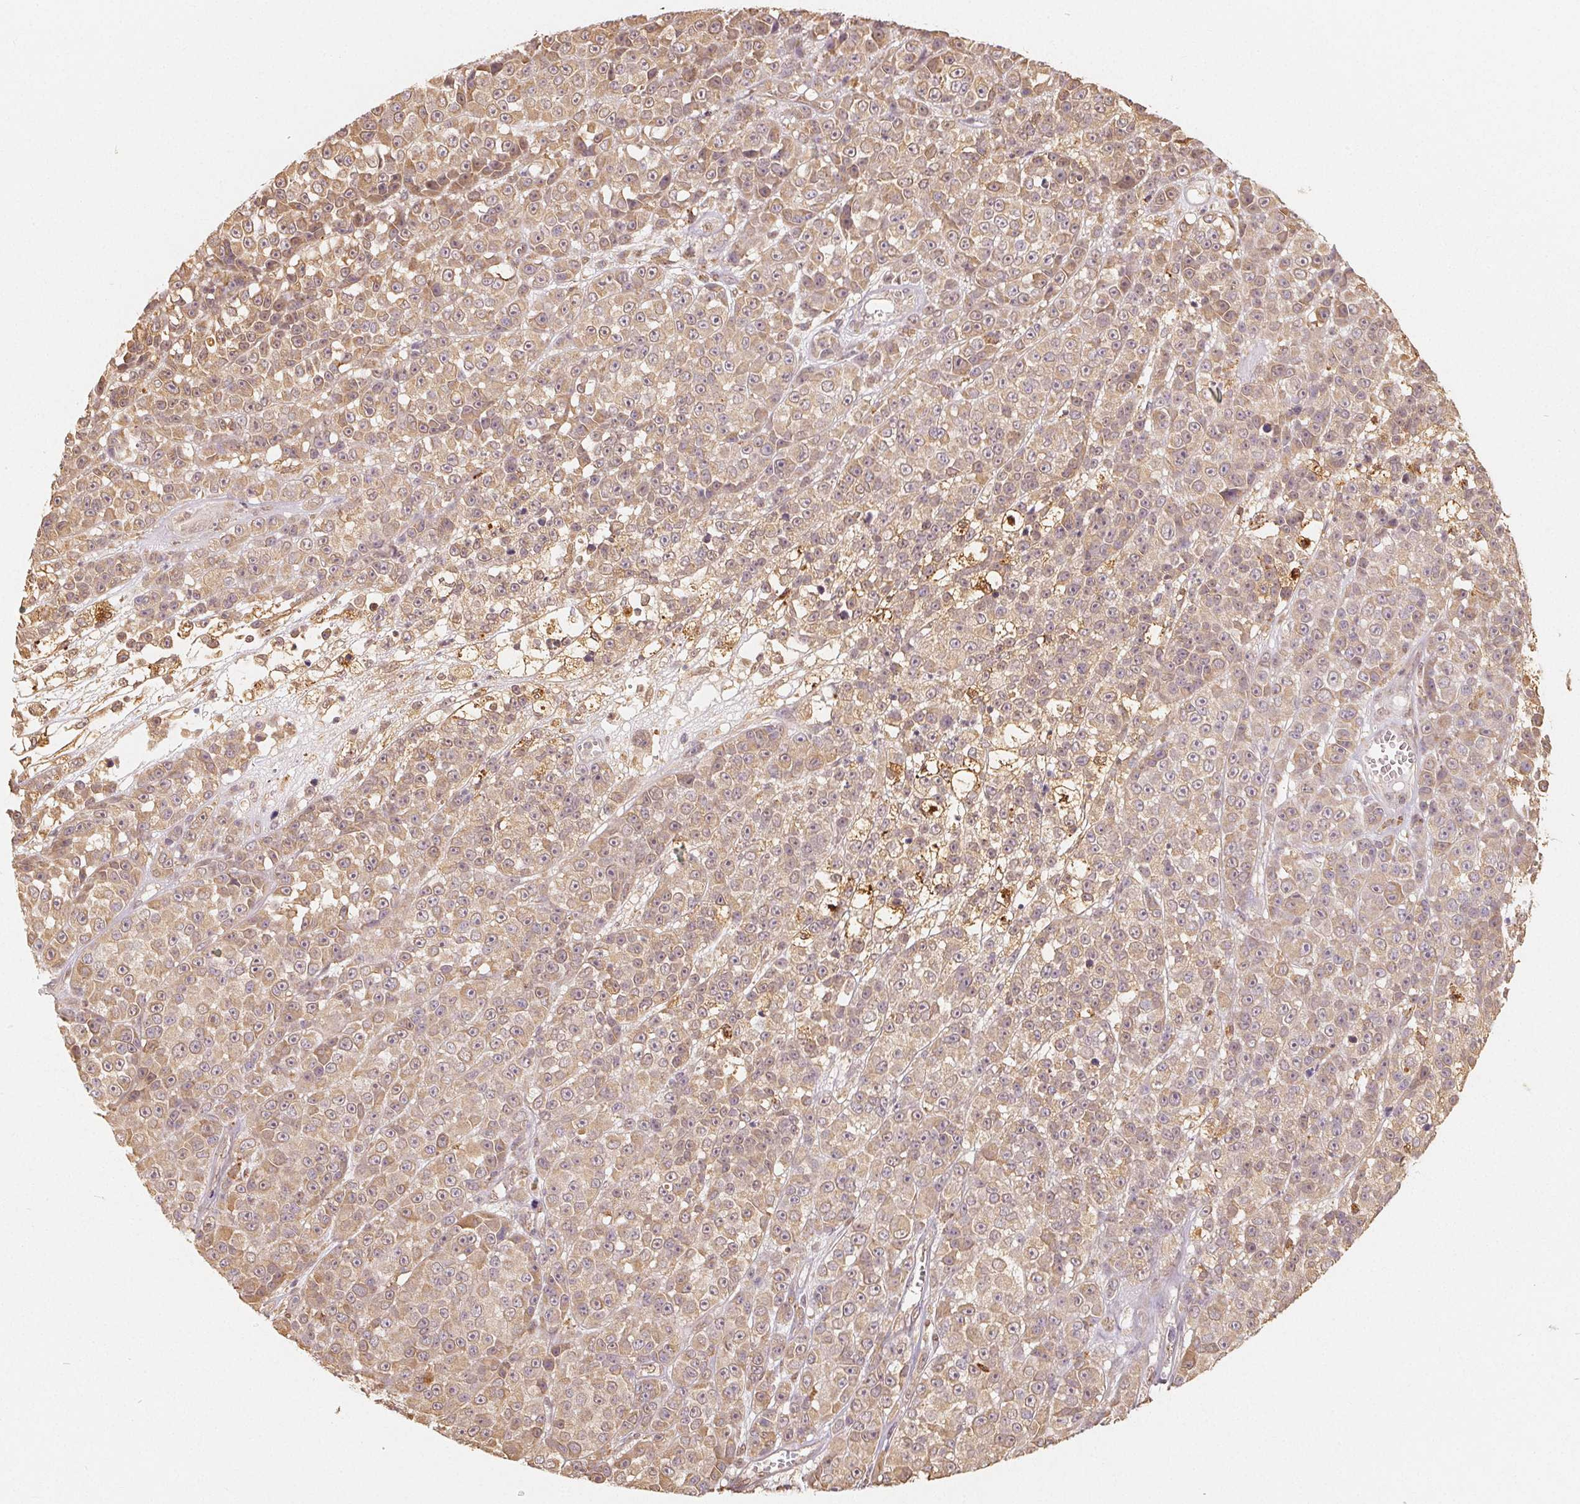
{"staining": {"intensity": "weak", "quantity": ">75%", "location": "cytoplasmic/membranous"}, "tissue": "melanoma", "cell_type": "Tumor cells", "image_type": "cancer", "snomed": [{"axis": "morphology", "description": "Malignant melanoma, NOS"}, {"axis": "topography", "description": "Skin"}, {"axis": "topography", "description": "Skin of back"}], "caption": "Immunohistochemistry (IHC) staining of malignant melanoma, which displays low levels of weak cytoplasmic/membranous positivity in approximately >75% of tumor cells indicating weak cytoplasmic/membranous protein positivity. The staining was performed using DAB (3,3'-diaminobenzidine) (brown) for protein detection and nuclei were counterstained in hematoxylin (blue).", "gene": "GUSB", "patient": {"sex": "male", "age": 91}}